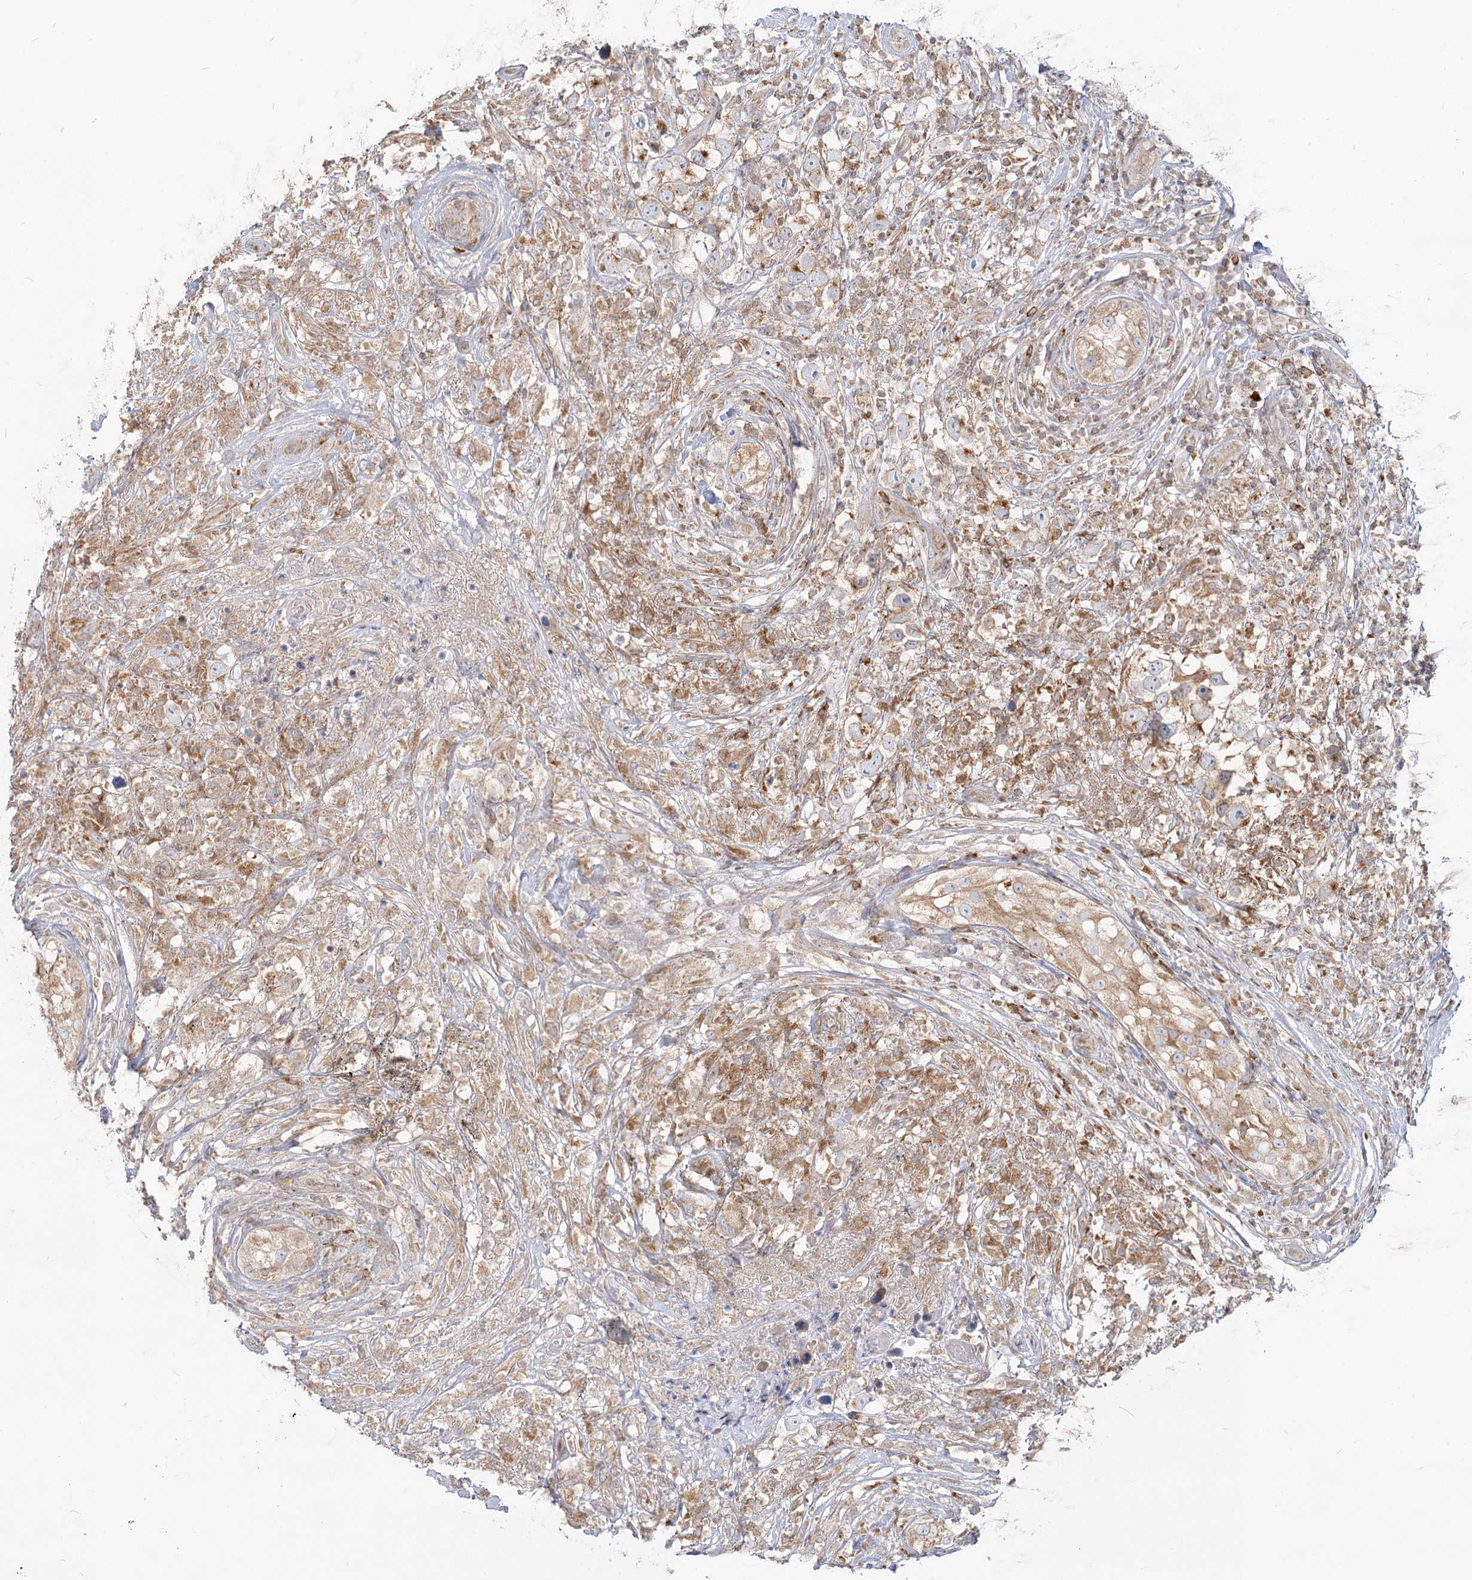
{"staining": {"intensity": "moderate", "quantity": "<25%", "location": "cytoplasmic/membranous"}, "tissue": "testis cancer", "cell_type": "Tumor cells", "image_type": "cancer", "snomed": [{"axis": "morphology", "description": "Seminoma, NOS"}, {"axis": "topography", "description": "Testis"}], "caption": "Tumor cells reveal low levels of moderate cytoplasmic/membranous positivity in approximately <25% of cells in seminoma (testis).", "gene": "MTMR3", "patient": {"sex": "male", "age": 49}}